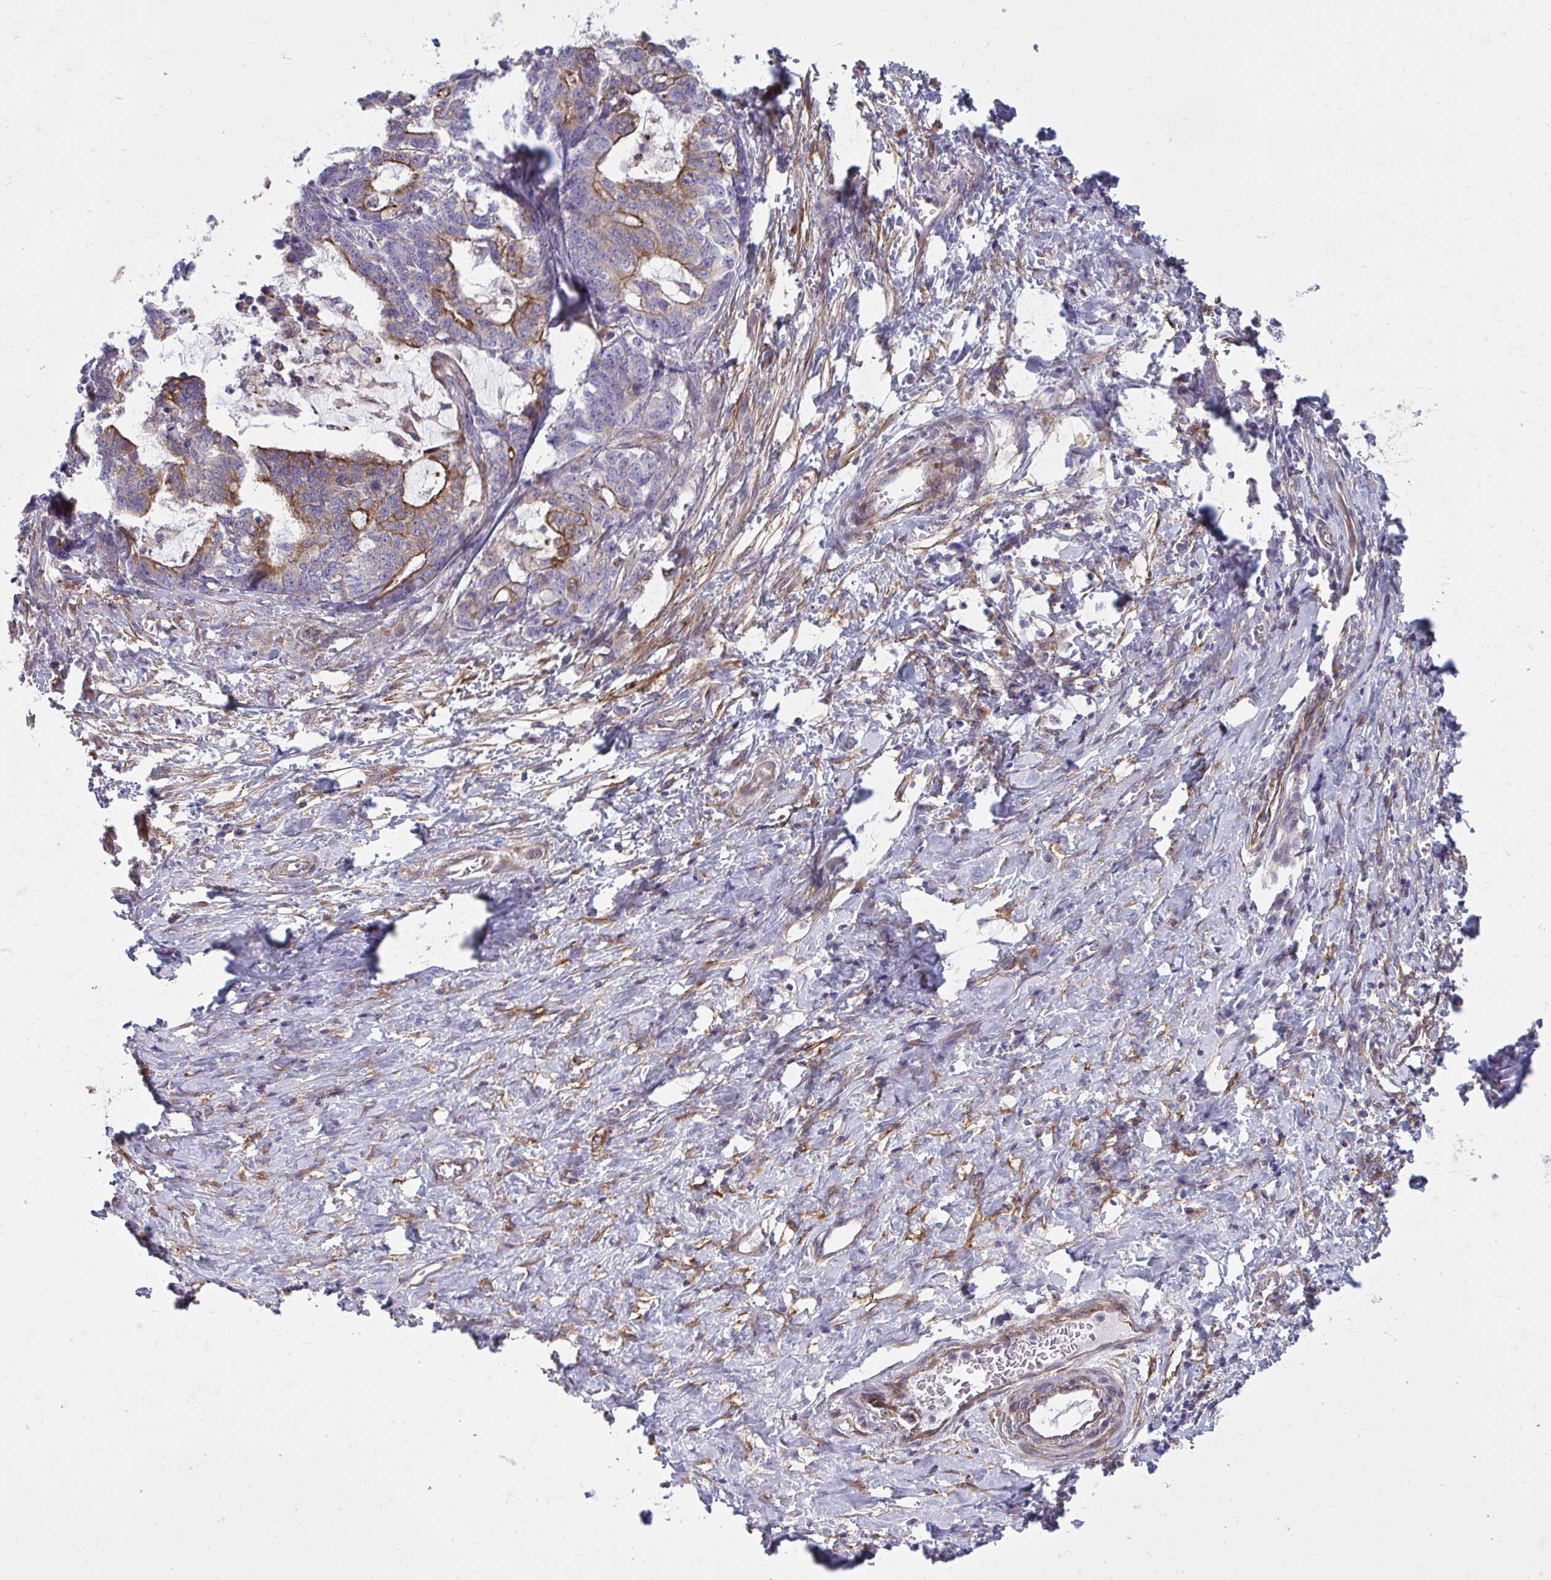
{"staining": {"intensity": "strong", "quantity": "<25%", "location": "cytoplasmic/membranous"}, "tissue": "stomach cancer", "cell_type": "Tumor cells", "image_type": "cancer", "snomed": [{"axis": "morphology", "description": "Normal tissue, NOS"}, {"axis": "morphology", "description": "Adenocarcinoma, NOS"}, {"axis": "topography", "description": "Stomach"}], "caption": "Adenocarcinoma (stomach) was stained to show a protein in brown. There is medium levels of strong cytoplasmic/membranous positivity in approximately <25% of tumor cells.", "gene": "FAP", "patient": {"sex": "female", "age": 64}}